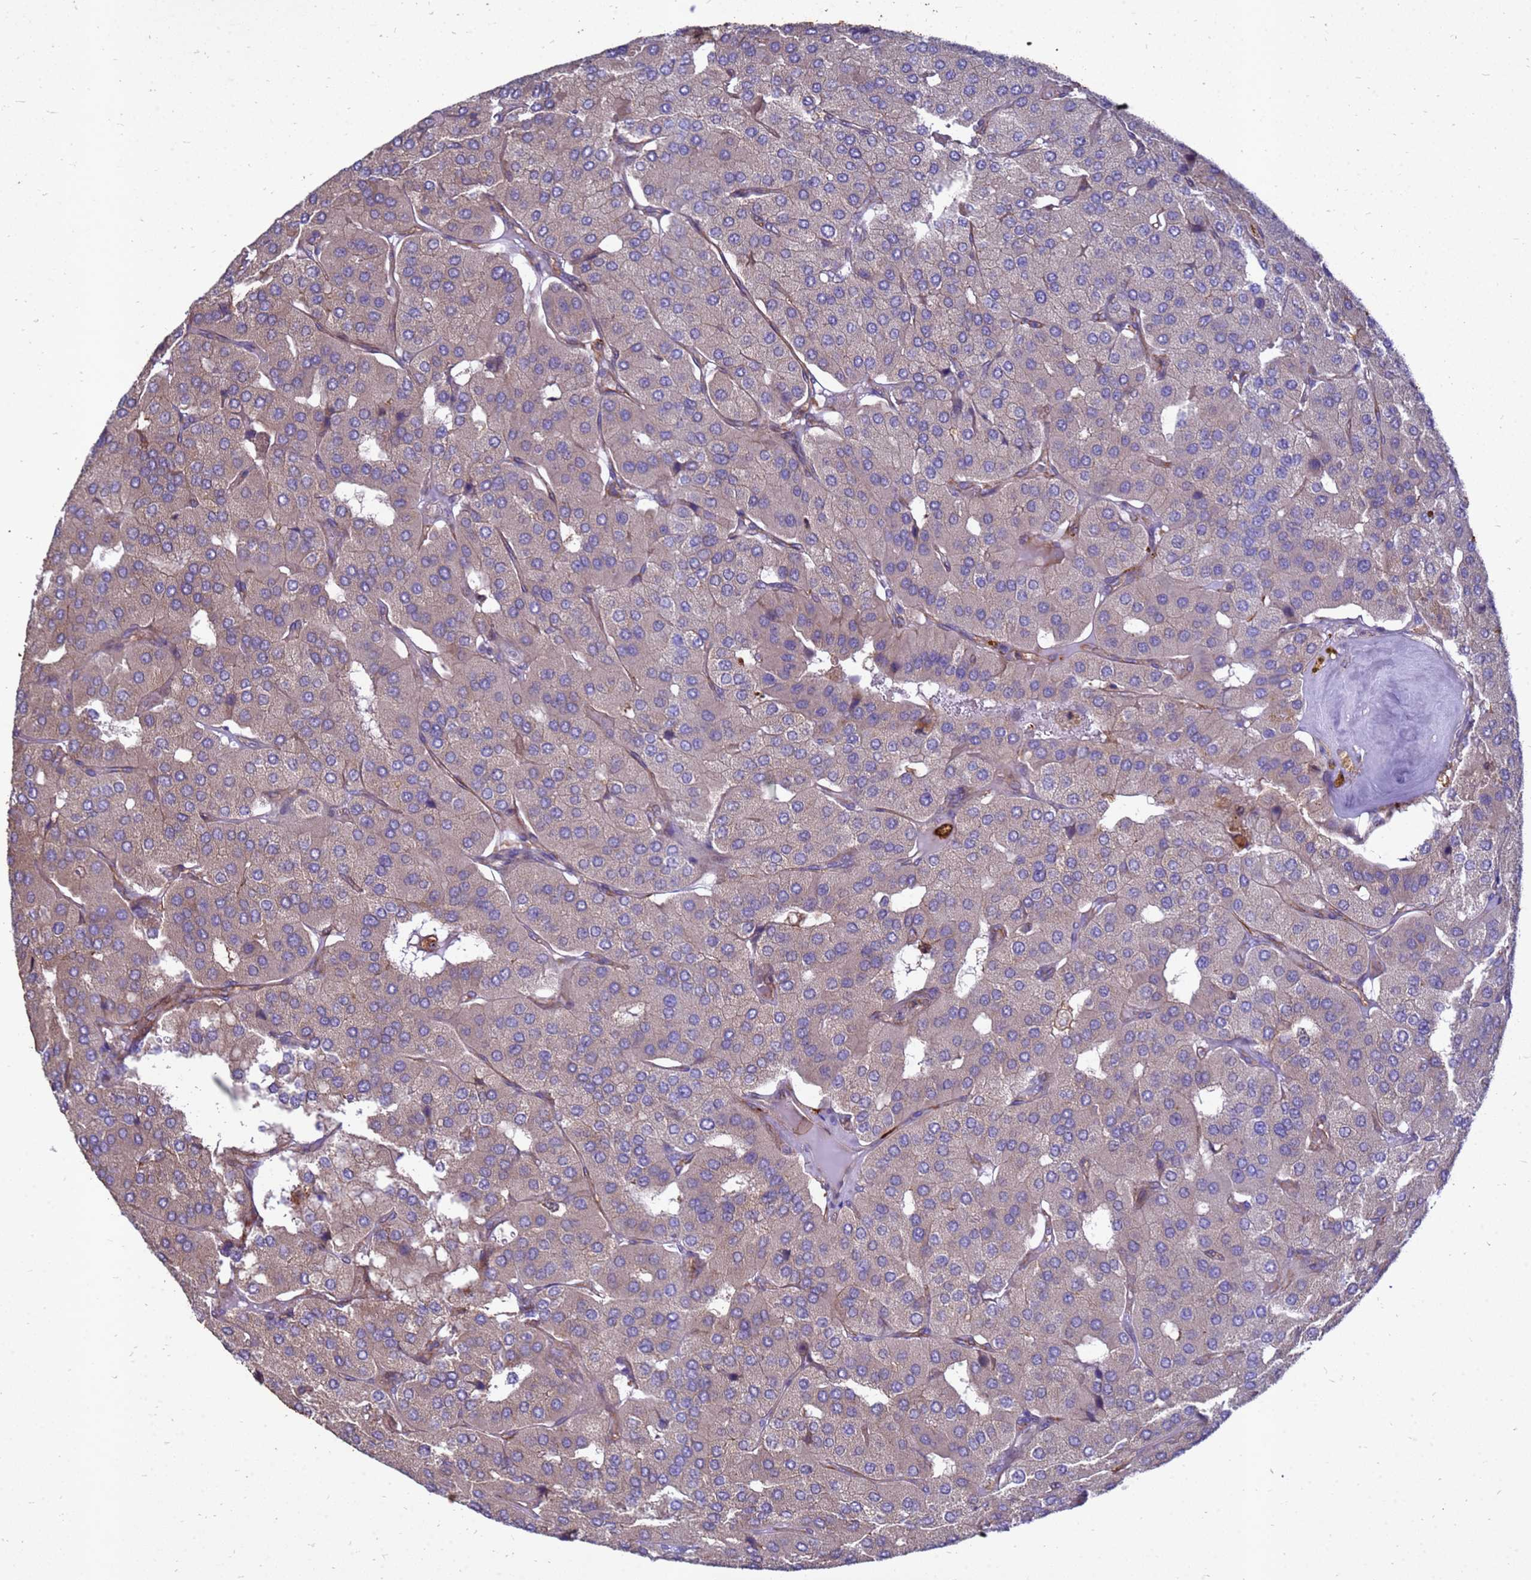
{"staining": {"intensity": "weak", "quantity": "<25%", "location": "cytoplasmic/membranous"}, "tissue": "parathyroid gland", "cell_type": "Glandular cells", "image_type": "normal", "snomed": [{"axis": "morphology", "description": "Normal tissue, NOS"}, {"axis": "morphology", "description": "Adenoma, NOS"}, {"axis": "topography", "description": "Parathyroid gland"}], "caption": "The photomicrograph displays no staining of glandular cells in unremarkable parathyroid gland. The staining is performed using DAB brown chromogen with nuclei counter-stained in using hematoxylin.", "gene": "RNF215", "patient": {"sex": "female", "age": 86}}